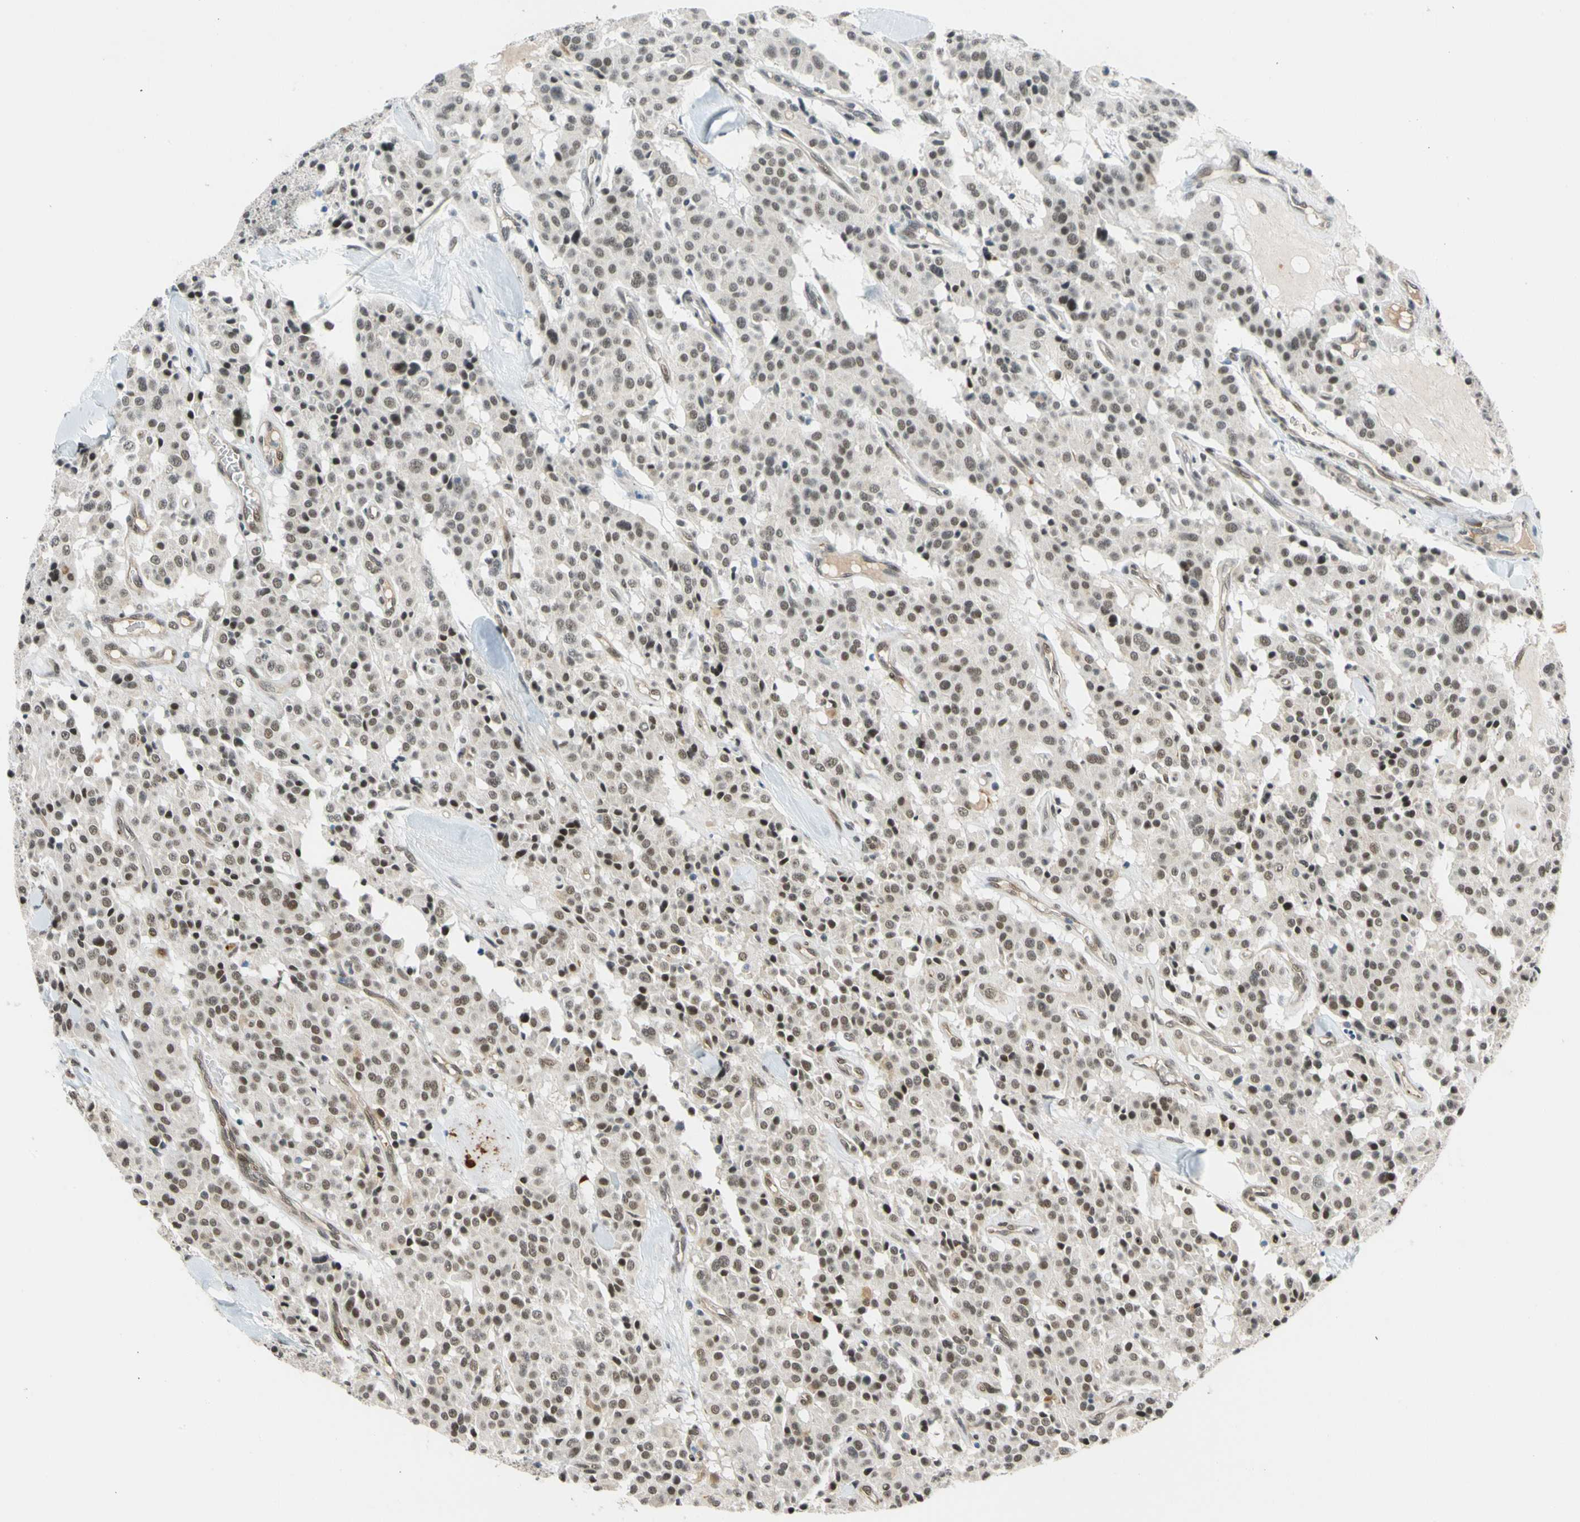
{"staining": {"intensity": "moderate", "quantity": ">75%", "location": "nuclear"}, "tissue": "carcinoid", "cell_type": "Tumor cells", "image_type": "cancer", "snomed": [{"axis": "morphology", "description": "Carcinoid, malignant, NOS"}, {"axis": "topography", "description": "Lung"}], "caption": "Immunohistochemistry (IHC) micrograph of human malignant carcinoid stained for a protein (brown), which displays medium levels of moderate nuclear expression in approximately >75% of tumor cells.", "gene": "POGZ", "patient": {"sex": "male", "age": 30}}